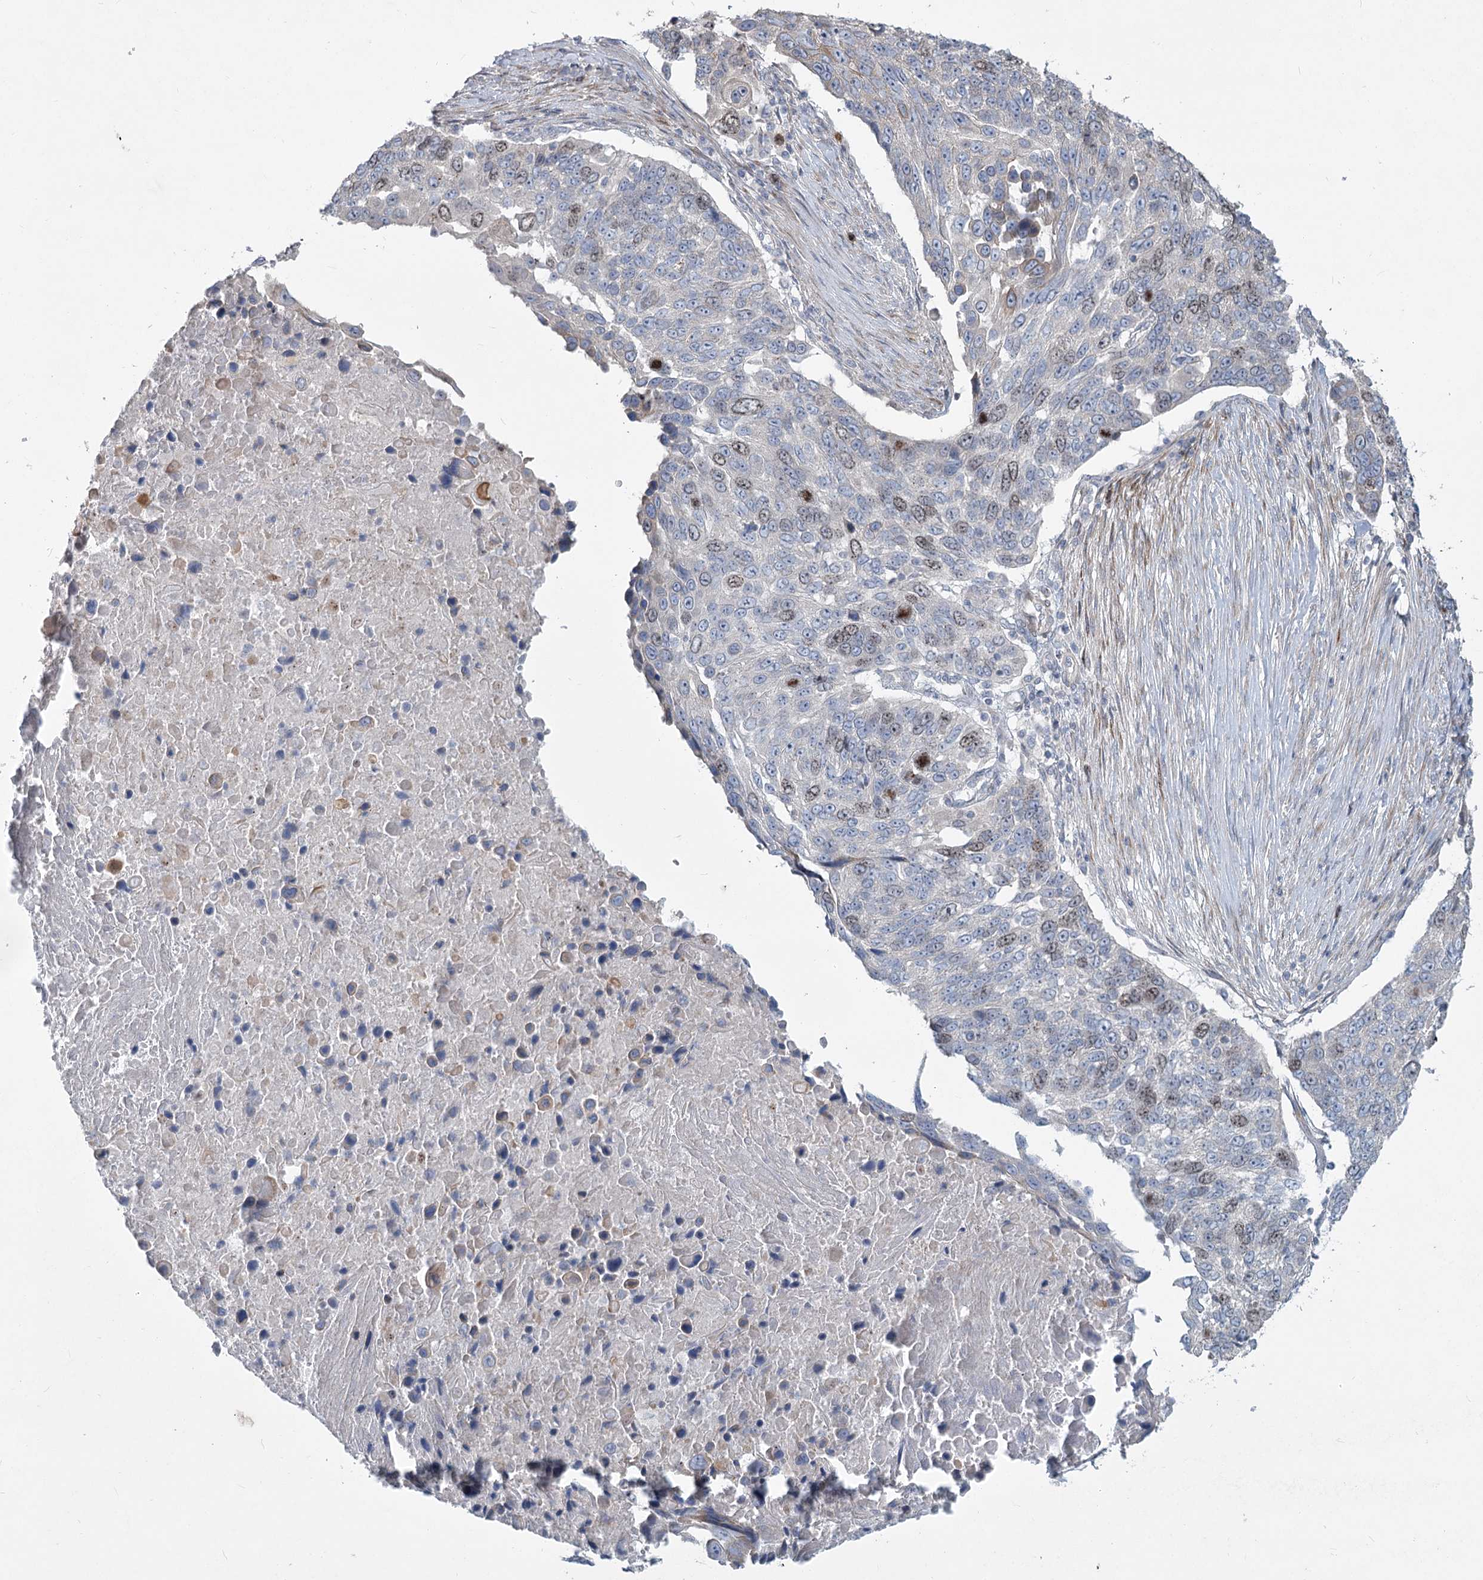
{"staining": {"intensity": "moderate", "quantity": "<25%", "location": "nuclear"}, "tissue": "lung cancer", "cell_type": "Tumor cells", "image_type": "cancer", "snomed": [{"axis": "morphology", "description": "Squamous cell carcinoma, NOS"}, {"axis": "topography", "description": "Lung"}], "caption": "Immunohistochemical staining of lung cancer reveals low levels of moderate nuclear protein positivity in about <25% of tumor cells. (DAB (3,3'-diaminobenzidine) = brown stain, brightfield microscopy at high magnification).", "gene": "ABITRAM", "patient": {"sex": "male", "age": 66}}